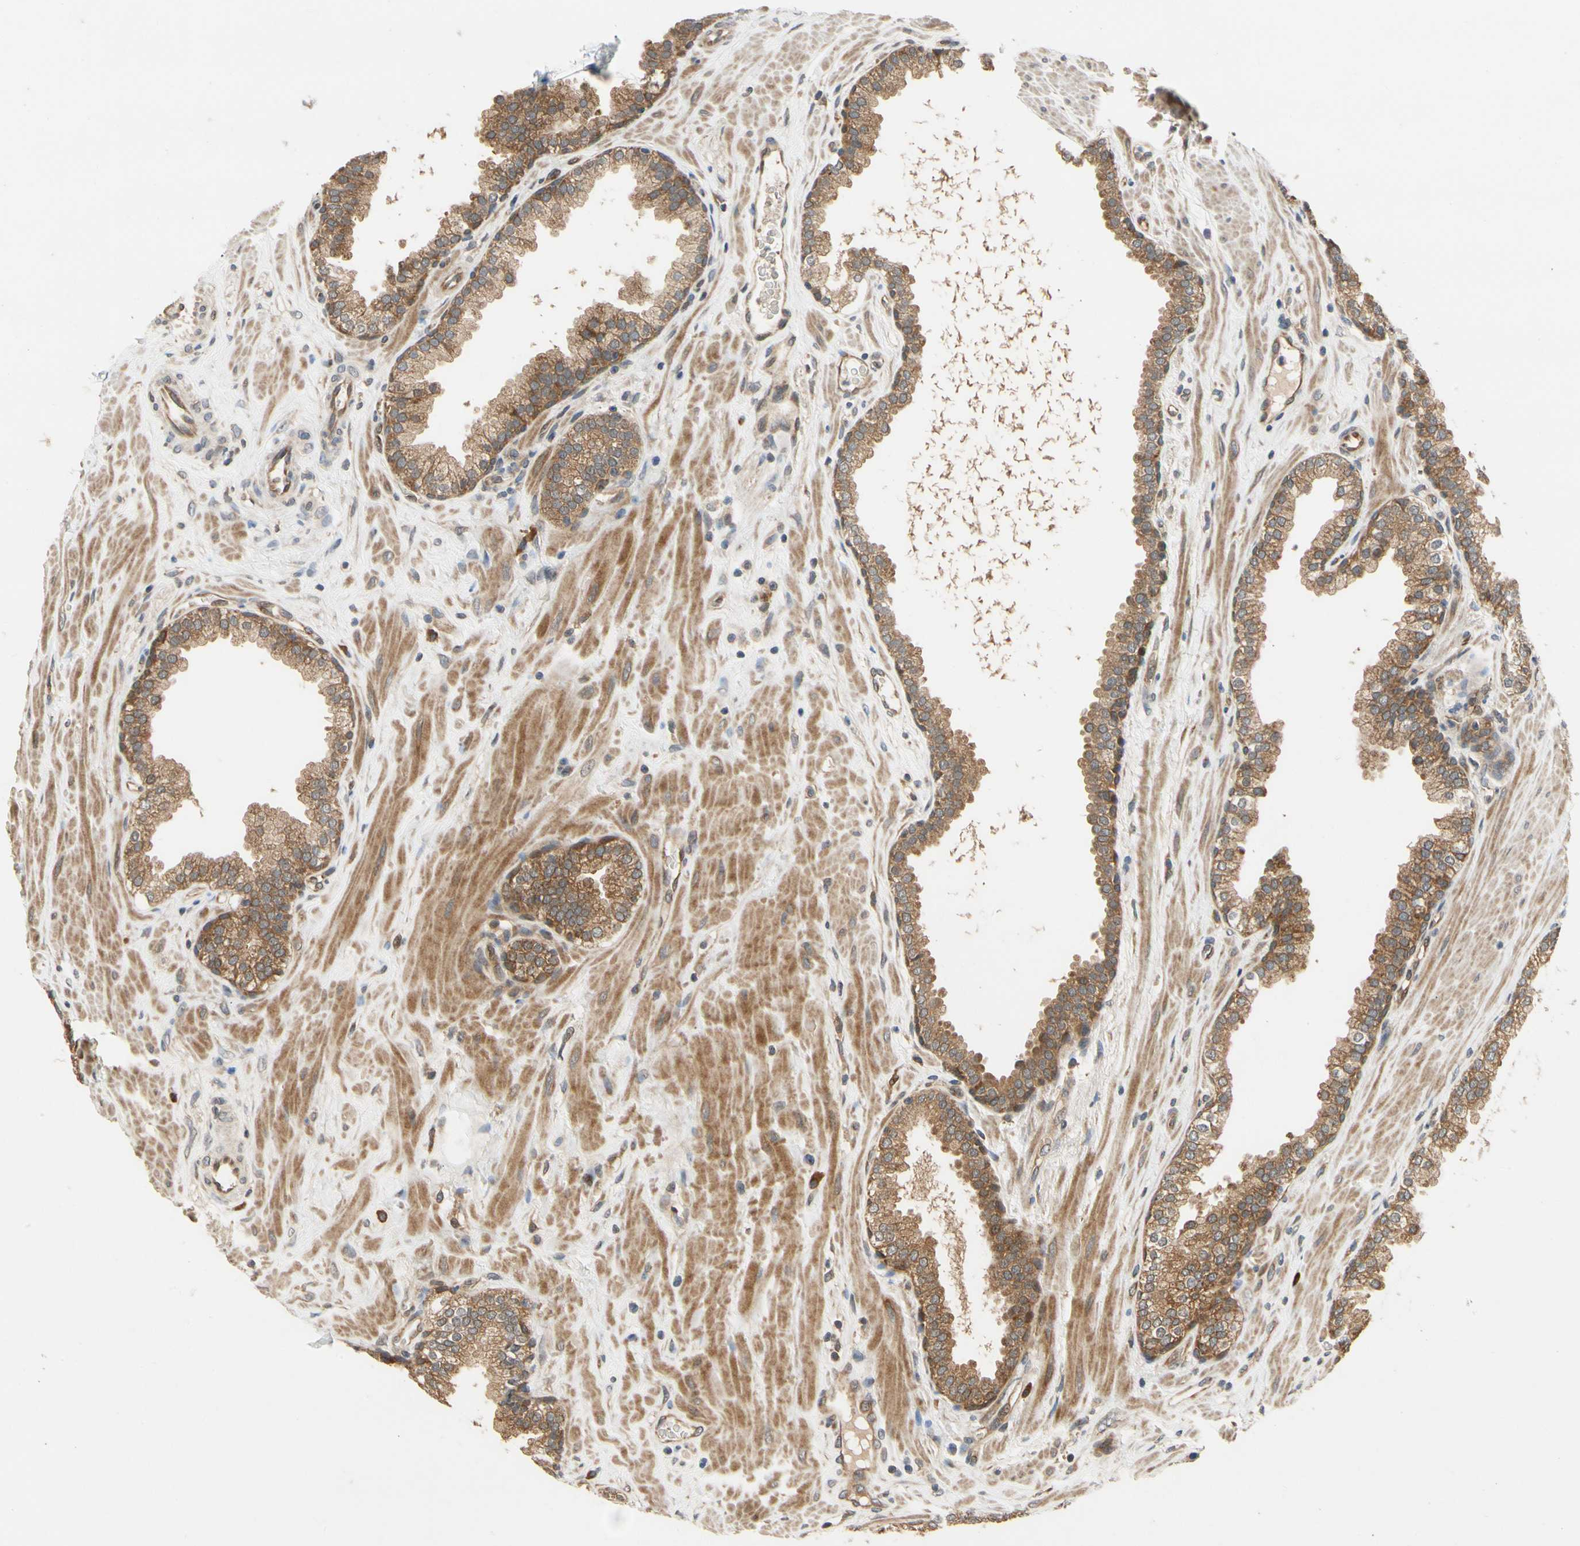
{"staining": {"intensity": "moderate", "quantity": ">75%", "location": "cytoplasmic/membranous"}, "tissue": "prostate", "cell_type": "Glandular cells", "image_type": "normal", "snomed": [{"axis": "morphology", "description": "Normal tissue, NOS"}, {"axis": "topography", "description": "Prostate"}], "caption": "An immunohistochemistry (IHC) micrograph of unremarkable tissue is shown. Protein staining in brown highlights moderate cytoplasmic/membranous positivity in prostate within glandular cells.", "gene": "TDRP", "patient": {"sex": "male", "age": 51}}